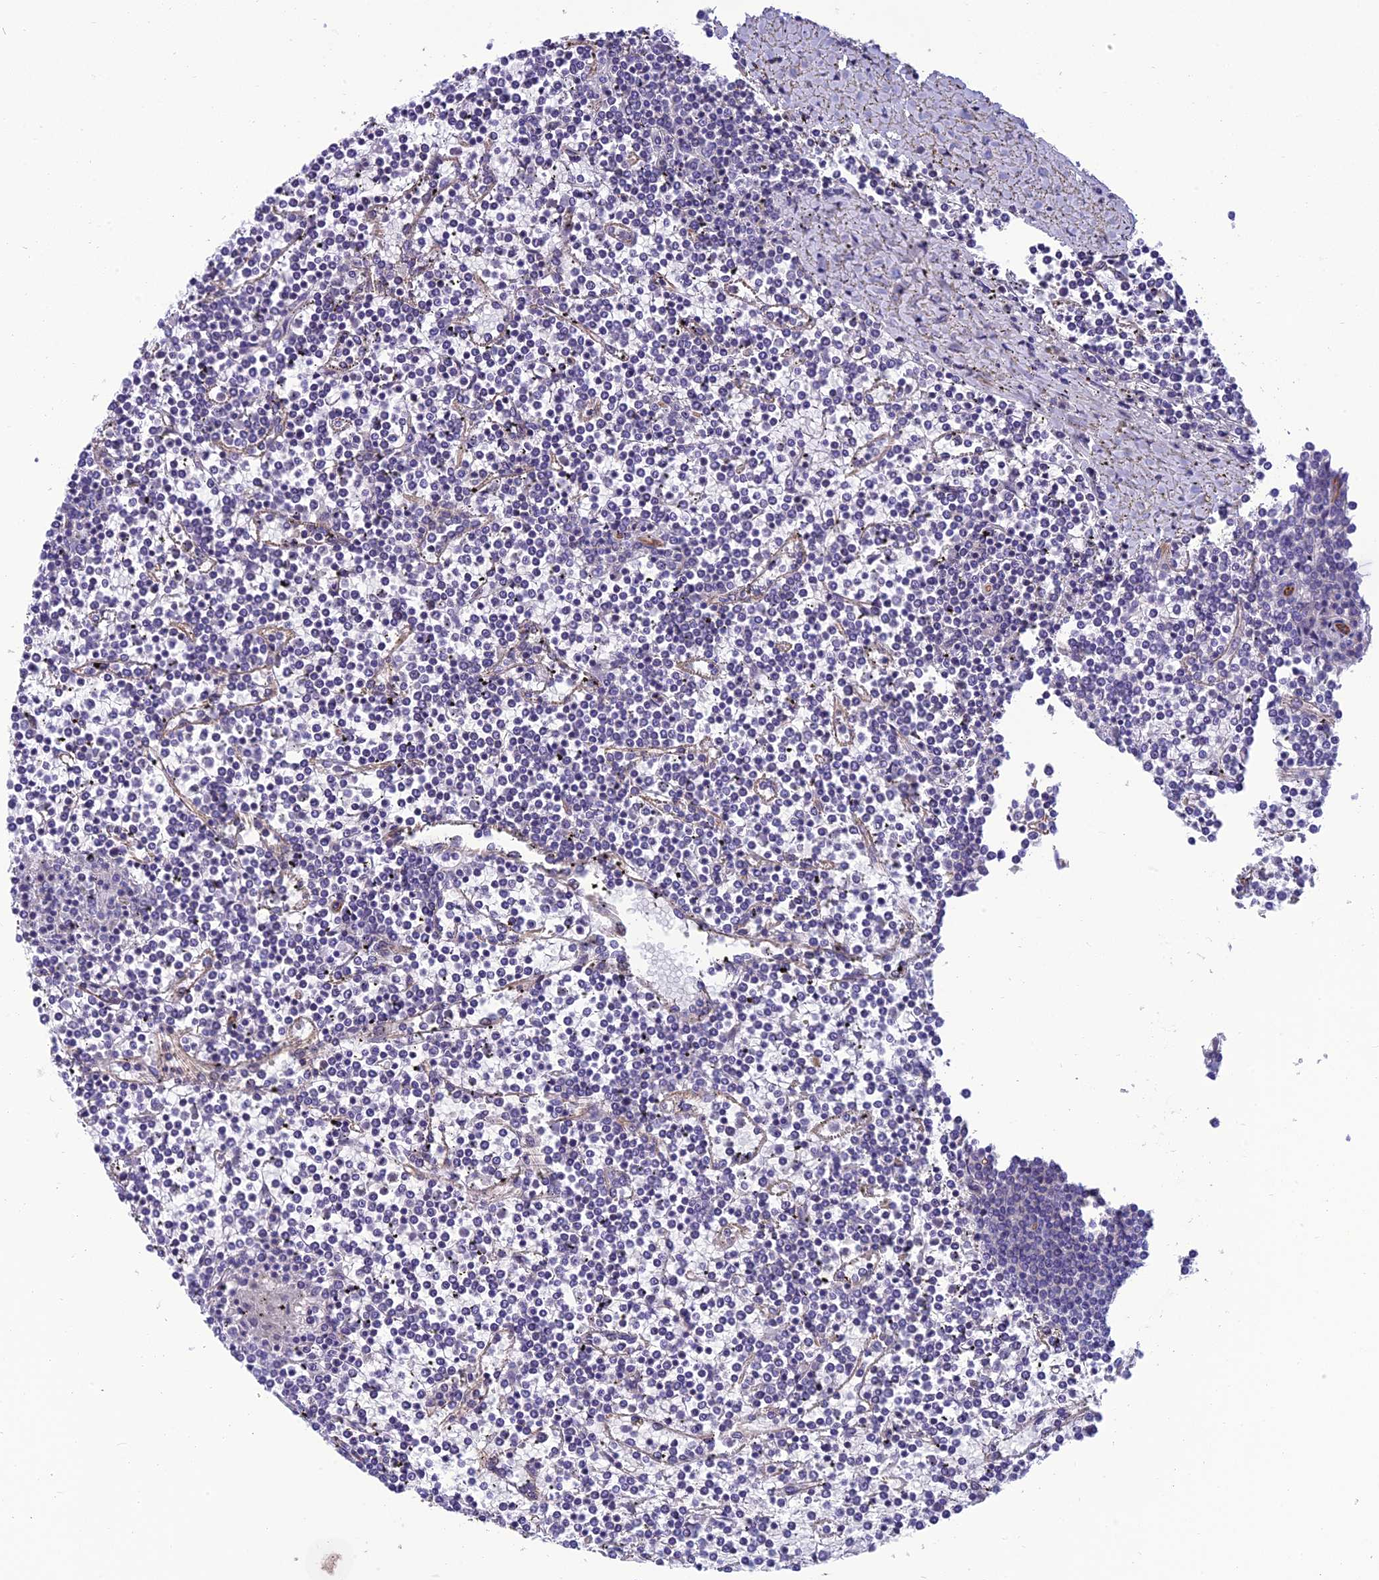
{"staining": {"intensity": "negative", "quantity": "none", "location": "none"}, "tissue": "lymphoma", "cell_type": "Tumor cells", "image_type": "cancer", "snomed": [{"axis": "morphology", "description": "Malignant lymphoma, non-Hodgkin's type, Low grade"}, {"axis": "topography", "description": "Spleen"}], "caption": "Immunohistochemistry of human low-grade malignant lymphoma, non-Hodgkin's type reveals no expression in tumor cells. Brightfield microscopy of IHC stained with DAB (3,3'-diaminobenzidine) (brown) and hematoxylin (blue), captured at high magnification.", "gene": "PPFIA3", "patient": {"sex": "female", "age": 19}}